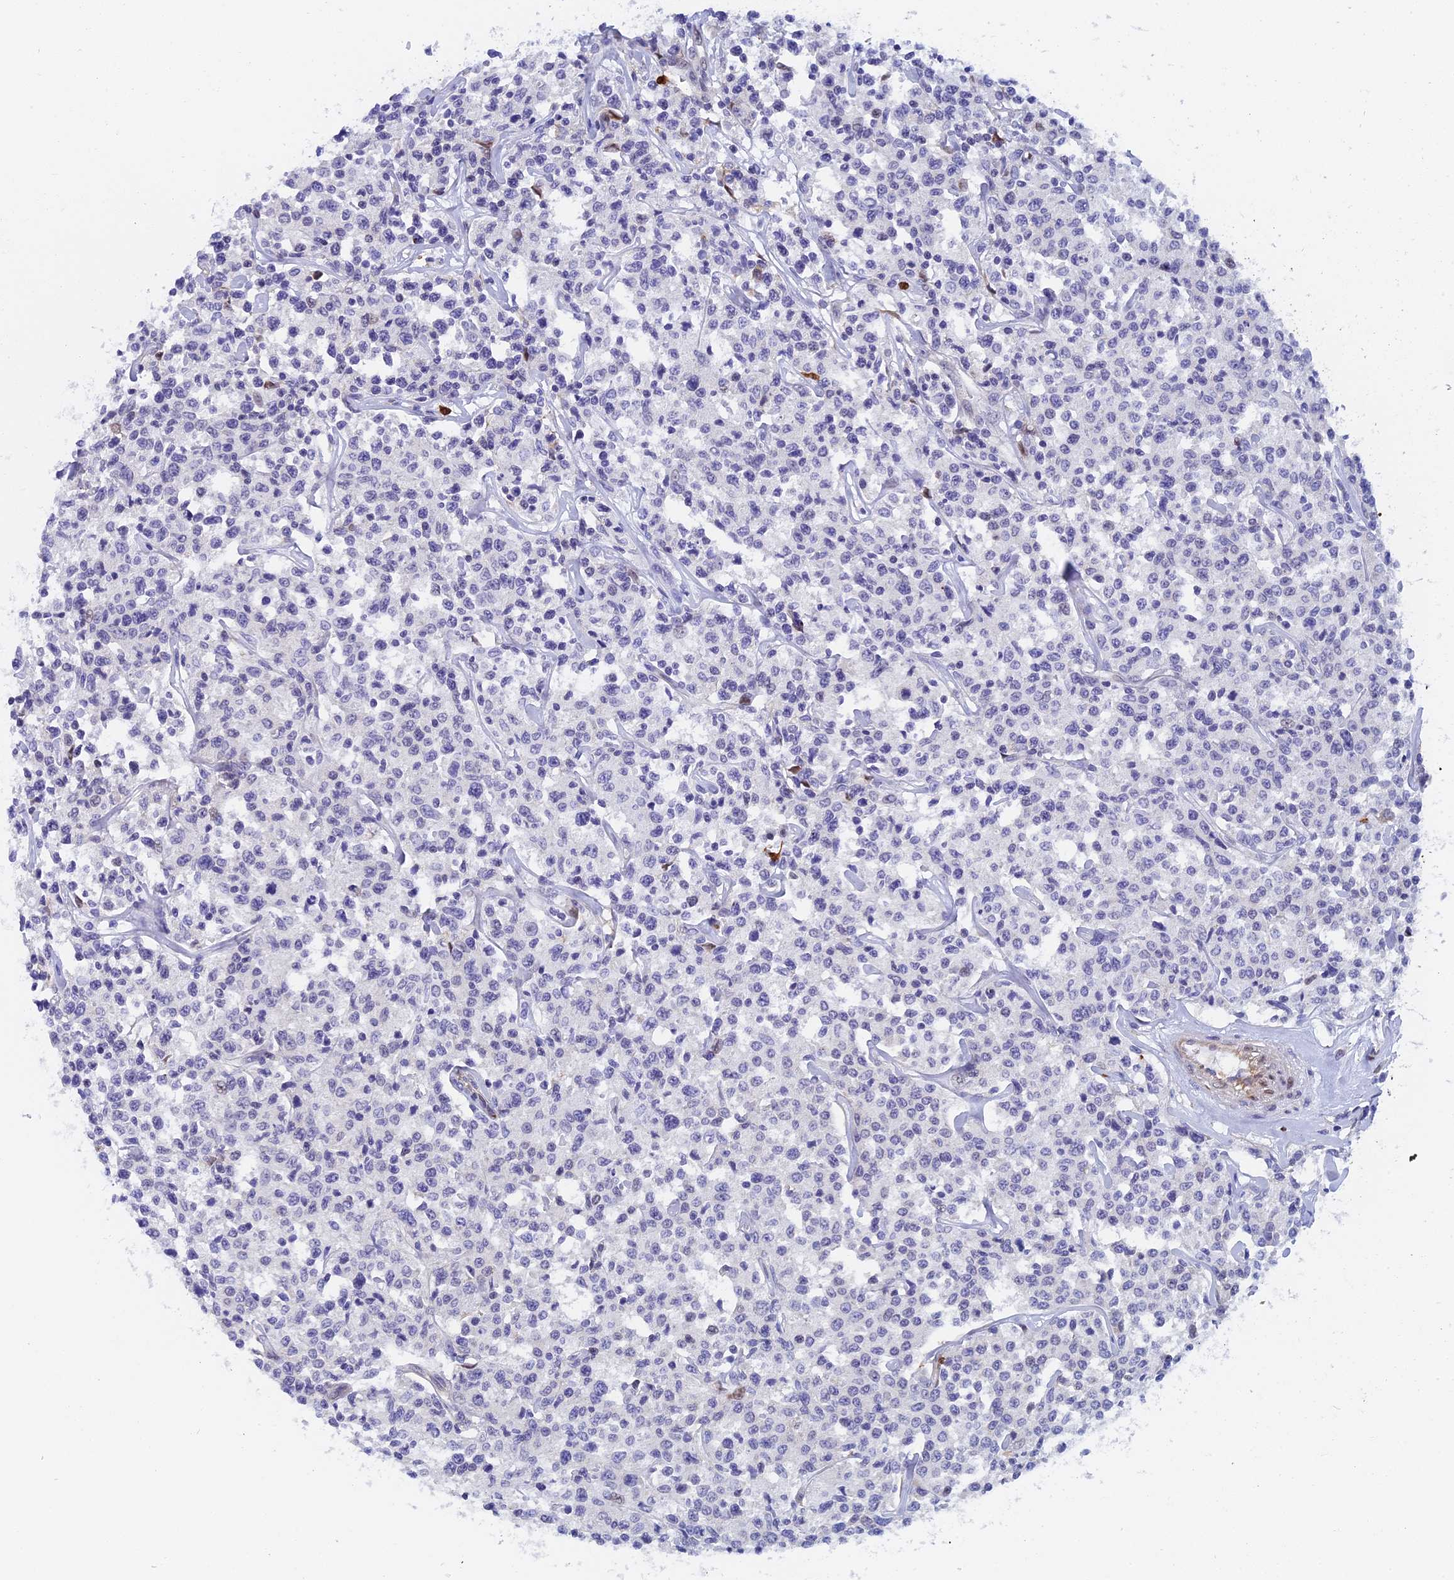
{"staining": {"intensity": "negative", "quantity": "none", "location": "none"}, "tissue": "lymphoma", "cell_type": "Tumor cells", "image_type": "cancer", "snomed": [{"axis": "morphology", "description": "Malignant lymphoma, non-Hodgkin's type, Low grade"}, {"axis": "topography", "description": "Small intestine"}], "caption": "Photomicrograph shows no significant protein positivity in tumor cells of malignant lymphoma, non-Hodgkin's type (low-grade).", "gene": "SLC26A1", "patient": {"sex": "female", "age": 59}}